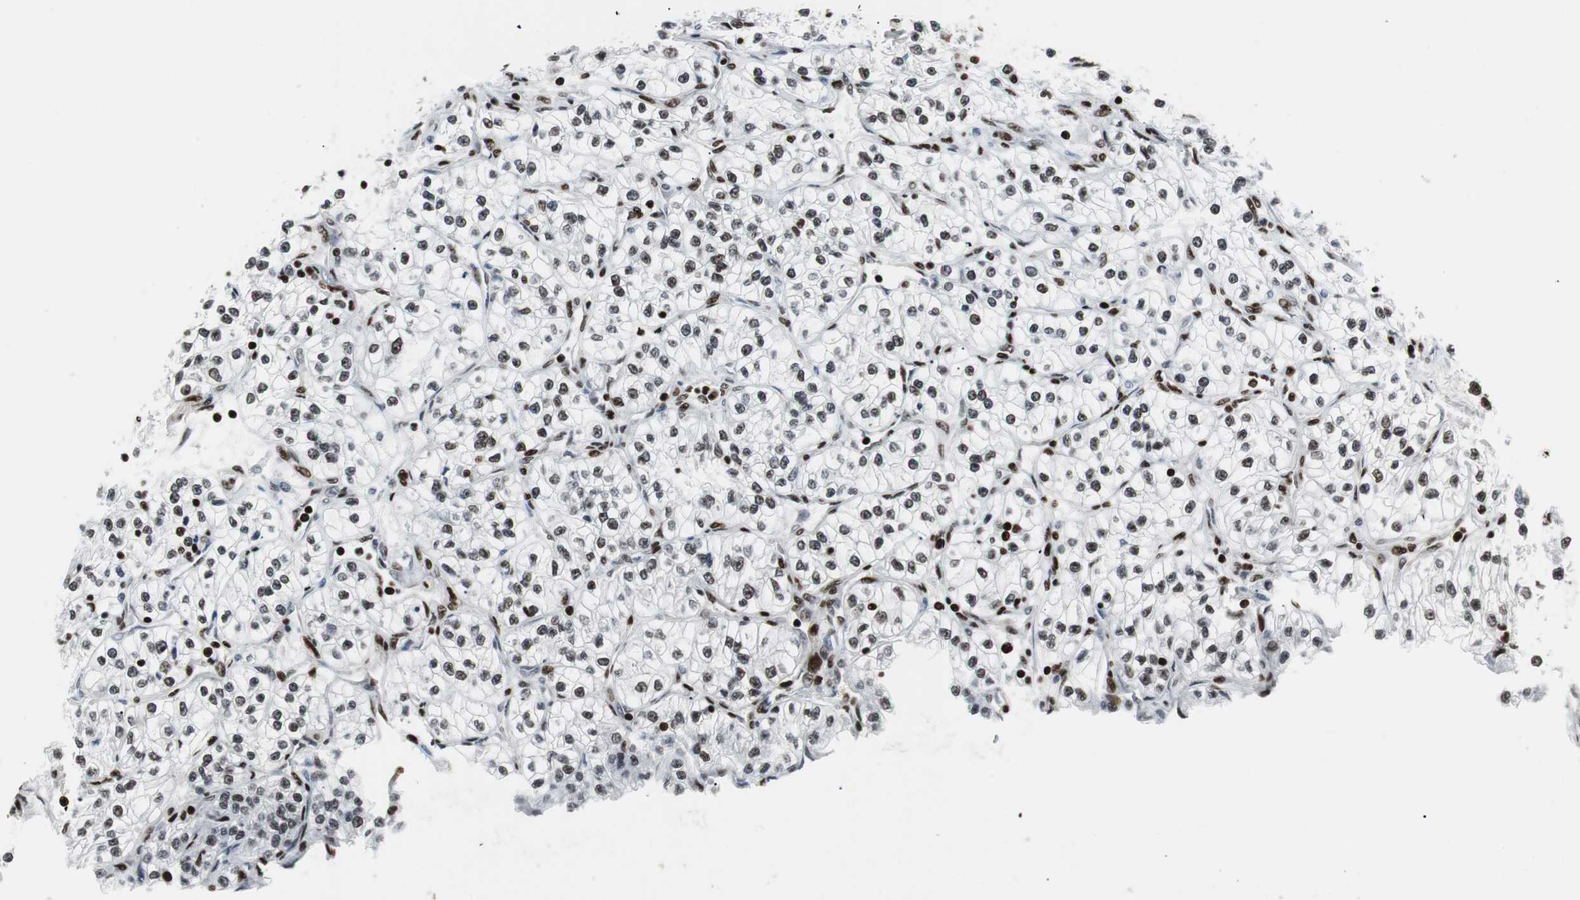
{"staining": {"intensity": "strong", "quantity": ">75%", "location": "nuclear"}, "tissue": "renal cancer", "cell_type": "Tumor cells", "image_type": "cancer", "snomed": [{"axis": "morphology", "description": "Adenocarcinoma, NOS"}, {"axis": "topography", "description": "Kidney"}], "caption": "IHC image of neoplastic tissue: human renal cancer stained using IHC displays high levels of strong protein expression localized specifically in the nuclear of tumor cells, appearing as a nuclear brown color.", "gene": "MTA2", "patient": {"sex": "female", "age": 57}}